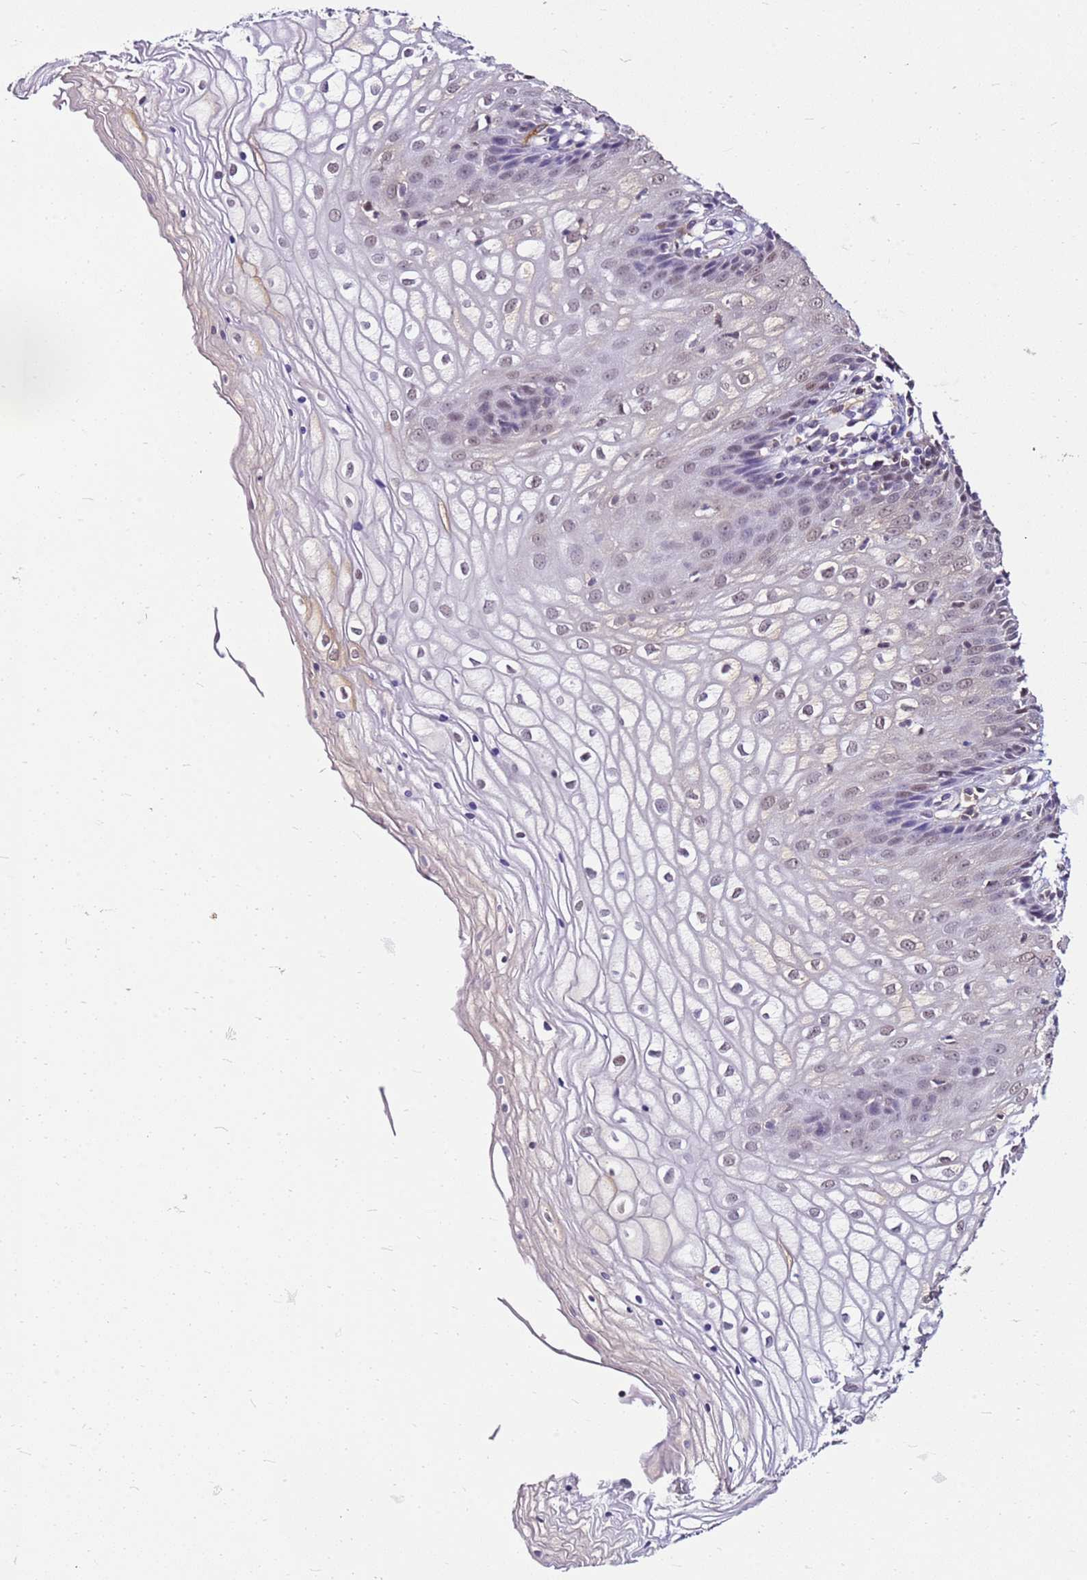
{"staining": {"intensity": "weak", "quantity": "<25%", "location": "cytoplasmic/membranous,nuclear"}, "tissue": "vagina", "cell_type": "Squamous epithelial cells", "image_type": "normal", "snomed": [{"axis": "morphology", "description": "Normal tissue, NOS"}, {"axis": "topography", "description": "Vagina"}], "caption": "Protein analysis of unremarkable vagina demonstrates no significant expression in squamous epithelial cells.", "gene": "ALDH1A3", "patient": {"sex": "female", "age": 34}}